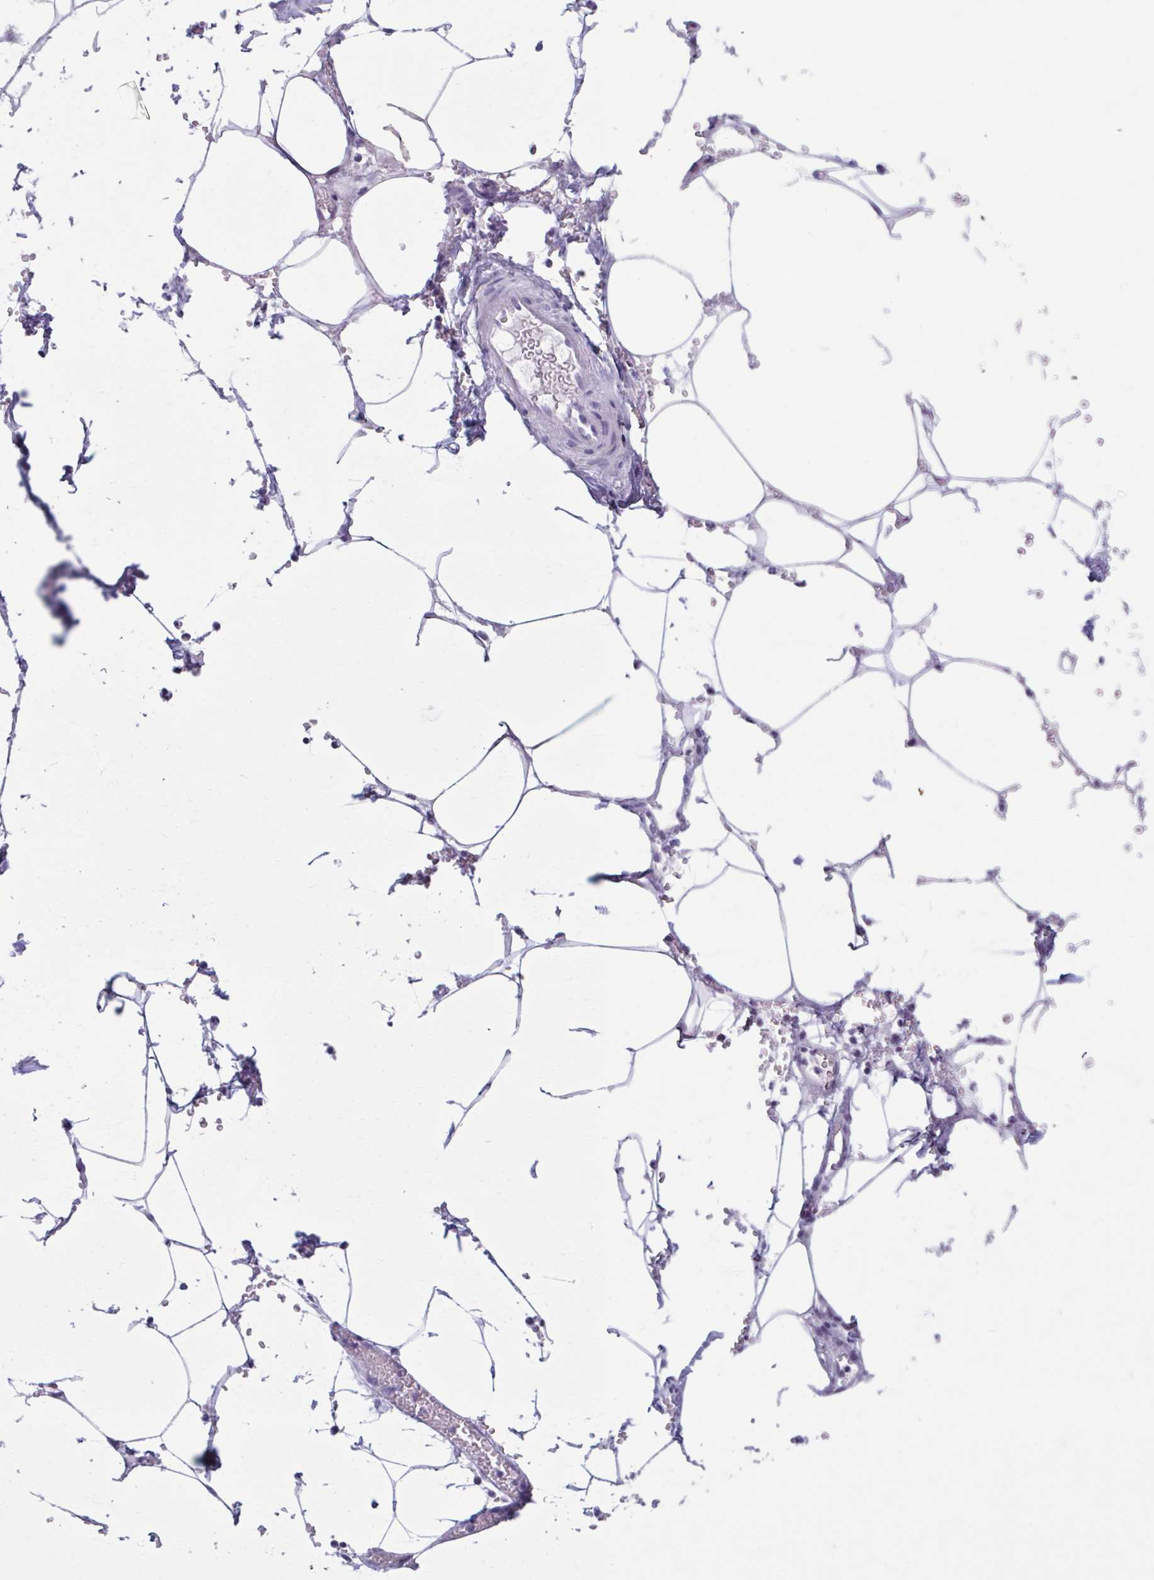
{"staining": {"intensity": "negative", "quantity": "none", "location": "none"}, "tissue": "adipose tissue", "cell_type": "Adipocytes", "image_type": "normal", "snomed": [{"axis": "morphology", "description": "Normal tissue, NOS"}, {"axis": "topography", "description": "Urinary bladder"}, {"axis": "topography", "description": "Peripheral nerve tissue"}], "caption": "Immunohistochemistry of unremarkable human adipose tissue shows no staining in adipocytes.", "gene": "ZNF682", "patient": {"sex": "male", "age": 55}}